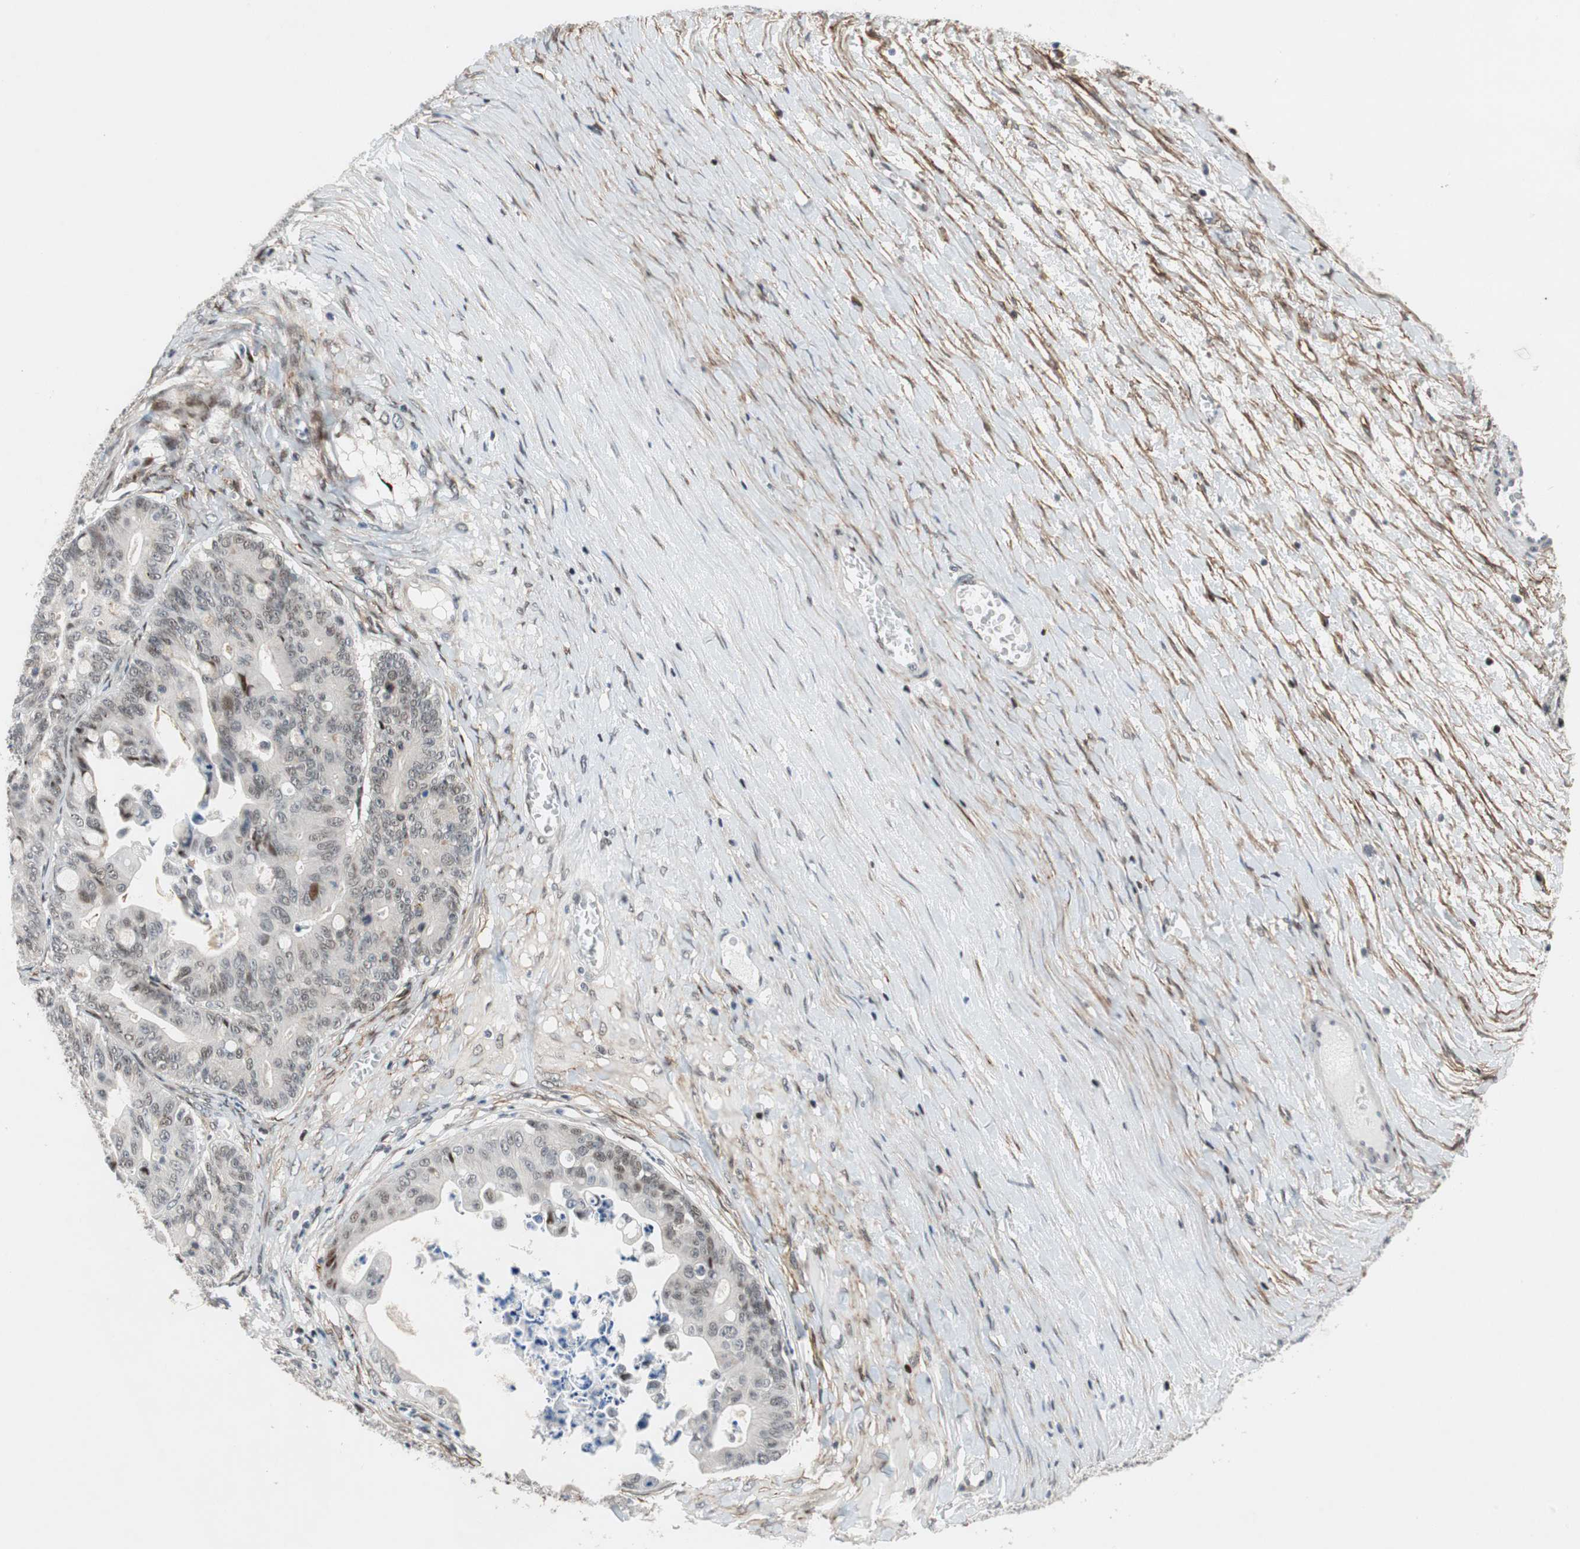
{"staining": {"intensity": "moderate", "quantity": "<25%", "location": "nuclear"}, "tissue": "ovarian cancer", "cell_type": "Tumor cells", "image_type": "cancer", "snomed": [{"axis": "morphology", "description": "Cystadenocarcinoma, mucinous, NOS"}, {"axis": "topography", "description": "Ovary"}], "caption": "Ovarian cancer (mucinous cystadenocarcinoma) stained with IHC exhibits moderate nuclear staining in approximately <25% of tumor cells.", "gene": "FBXO44", "patient": {"sex": "female", "age": 37}}